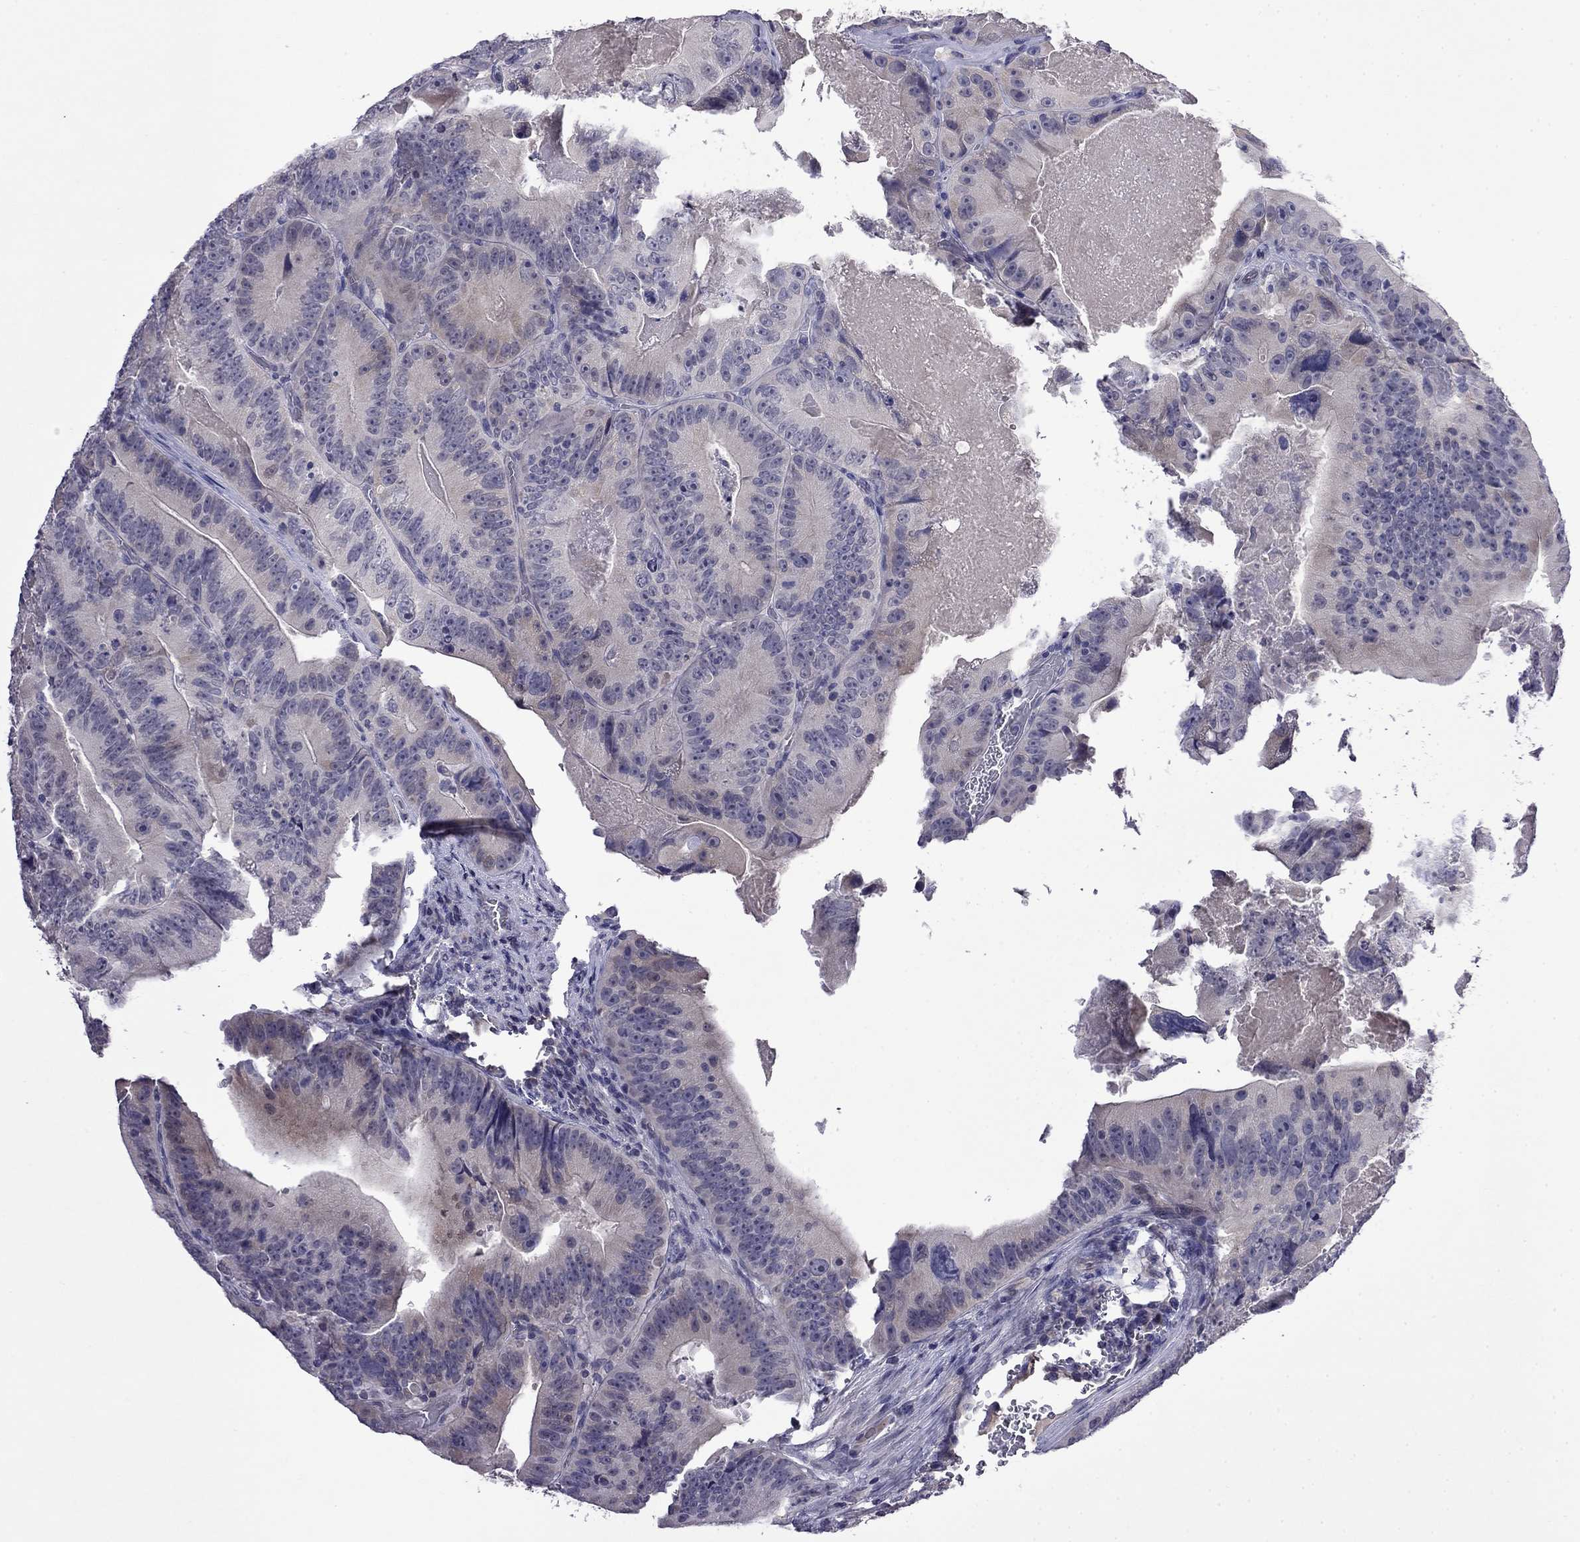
{"staining": {"intensity": "weak", "quantity": "<25%", "location": "cytoplasmic/membranous"}, "tissue": "colorectal cancer", "cell_type": "Tumor cells", "image_type": "cancer", "snomed": [{"axis": "morphology", "description": "Adenocarcinoma, NOS"}, {"axis": "topography", "description": "Colon"}], "caption": "This is a micrograph of immunohistochemistry staining of adenocarcinoma (colorectal), which shows no staining in tumor cells.", "gene": "STAR", "patient": {"sex": "female", "age": 86}}